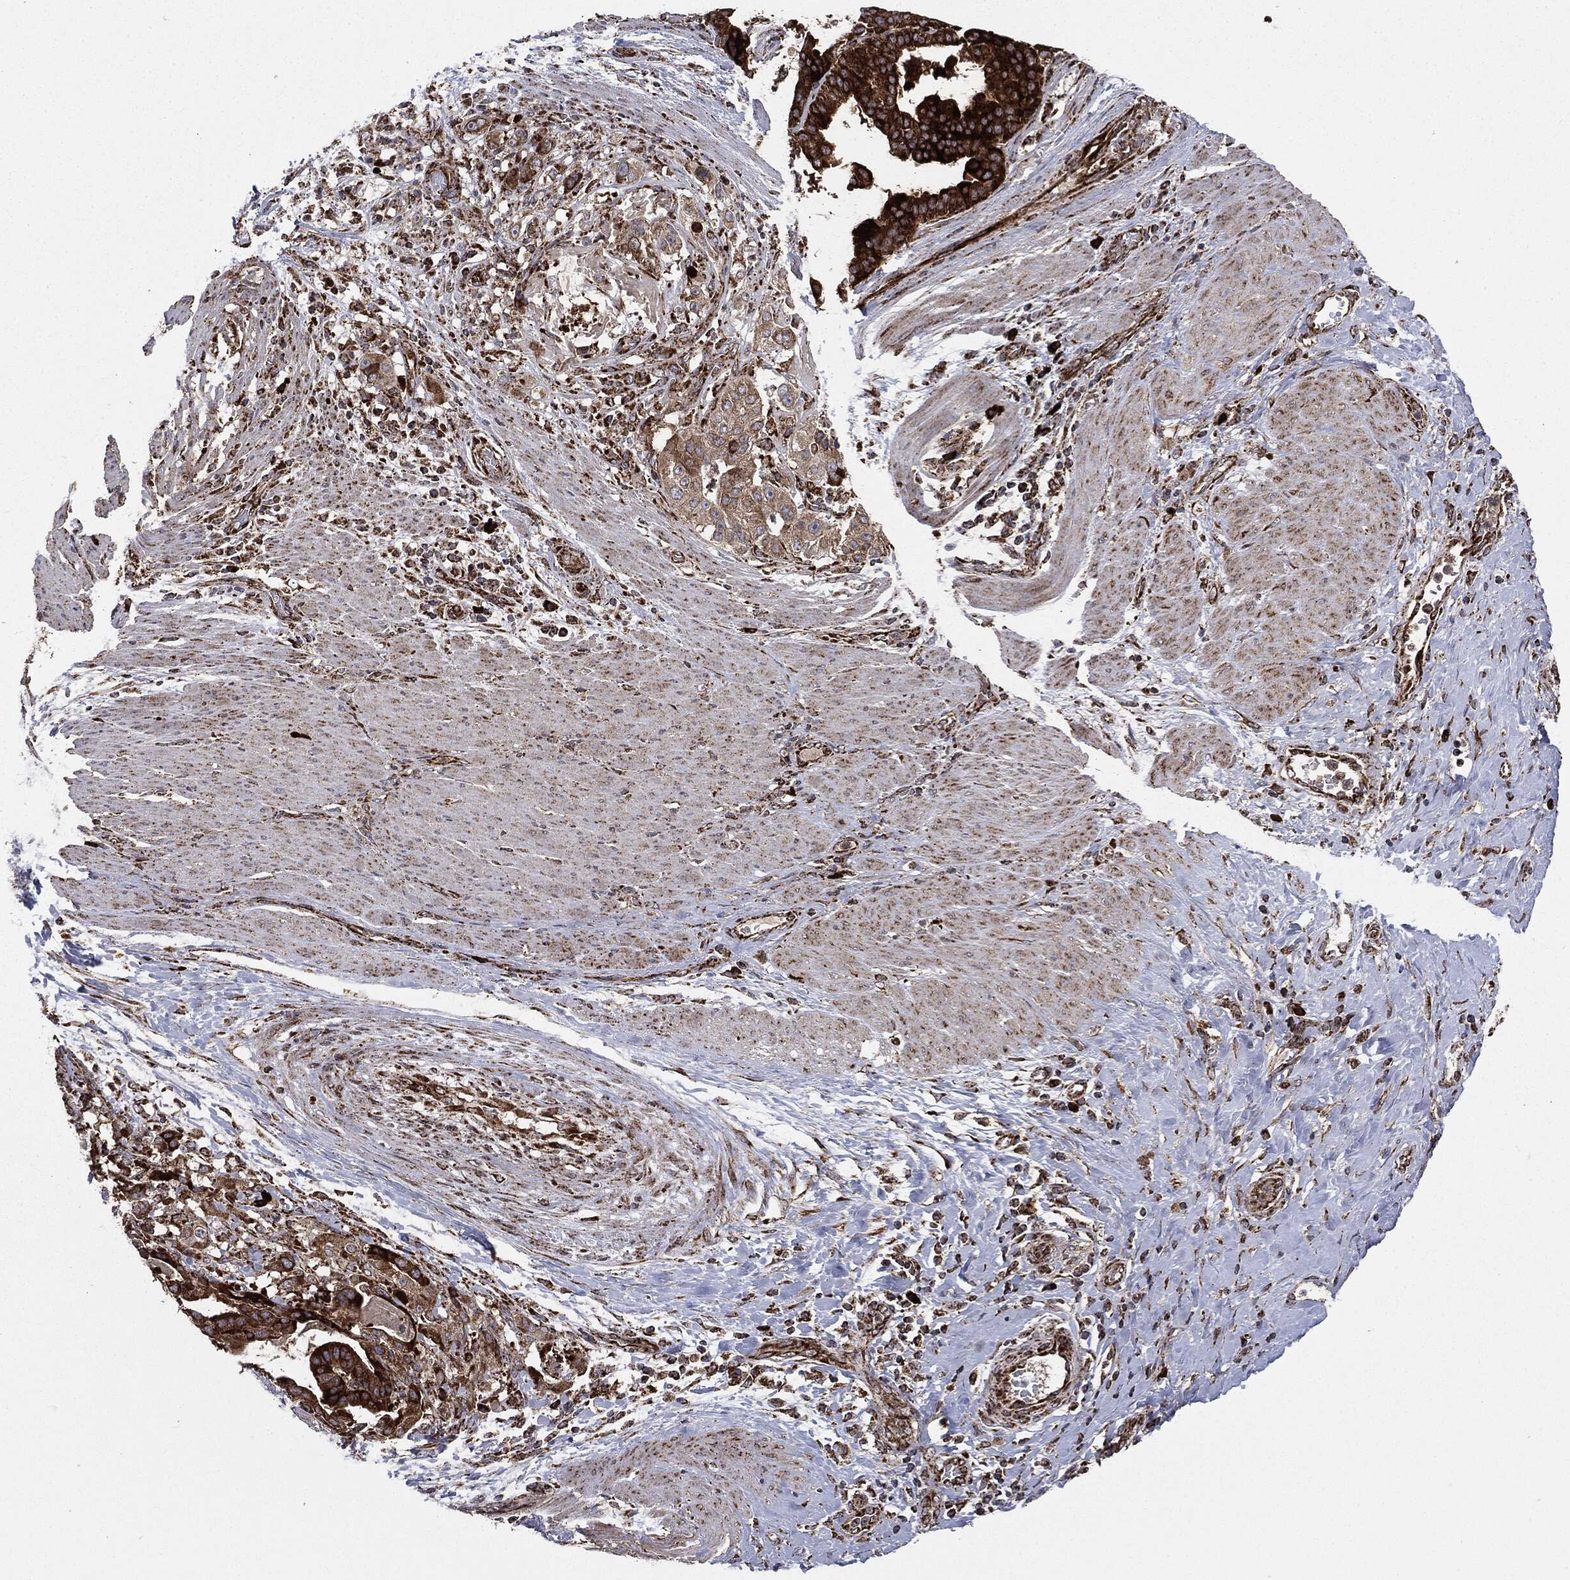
{"staining": {"intensity": "strong", "quantity": ">75%", "location": "cytoplasmic/membranous"}, "tissue": "stomach cancer", "cell_type": "Tumor cells", "image_type": "cancer", "snomed": [{"axis": "morphology", "description": "Adenocarcinoma, NOS"}, {"axis": "topography", "description": "Stomach"}], "caption": "Approximately >75% of tumor cells in stomach adenocarcinoma exhibit strong cytoplasmic/membranous protein expression as visualized by brown immunohistochemical staining.", "gene": "MAP2K1", "patient": {"sex": "male", "age": 48}}